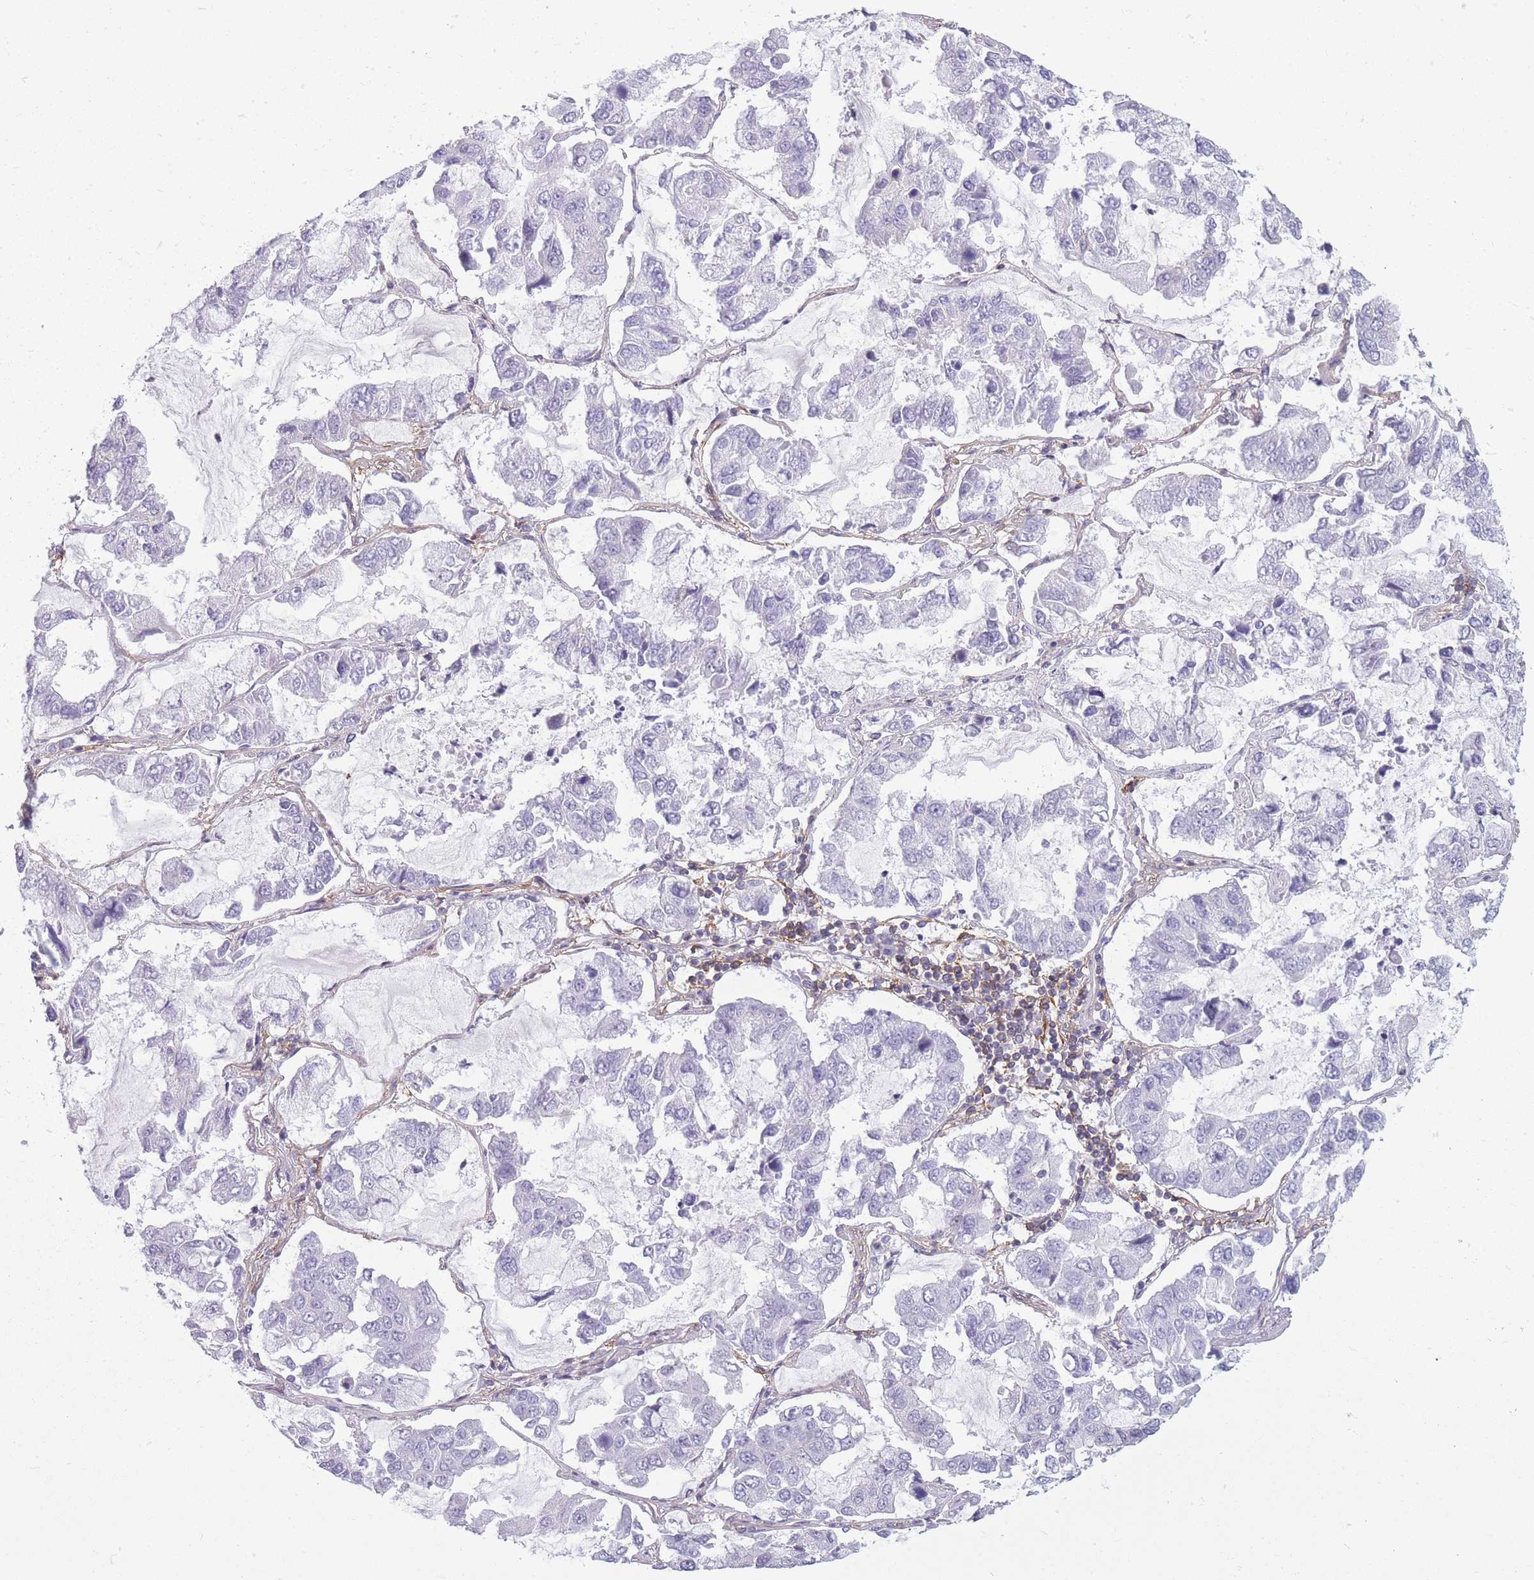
{"staining": {"intensity": "negative", "quantity": "none", "location": "none"}, "tissue": "lung cancer", "cell_type": "Tumor cells", "image_type": "cancer", "snomed": [{"axis": "morphology", "description": "Adenocarcinoma, NOS"}, {"axis": "topography", "description": "Lung"}], "caption": "High power microscopy micrograph of an IHC micrograph of lung adenocarcinoma, revealing no significant positivity in tumor cells. (Brightfield microscopy of DAB (3,3'-diaminobenzidine) IHC at high magnification).", "gene": "ADD1", "patient": {"sex": "male", "age": 64}}